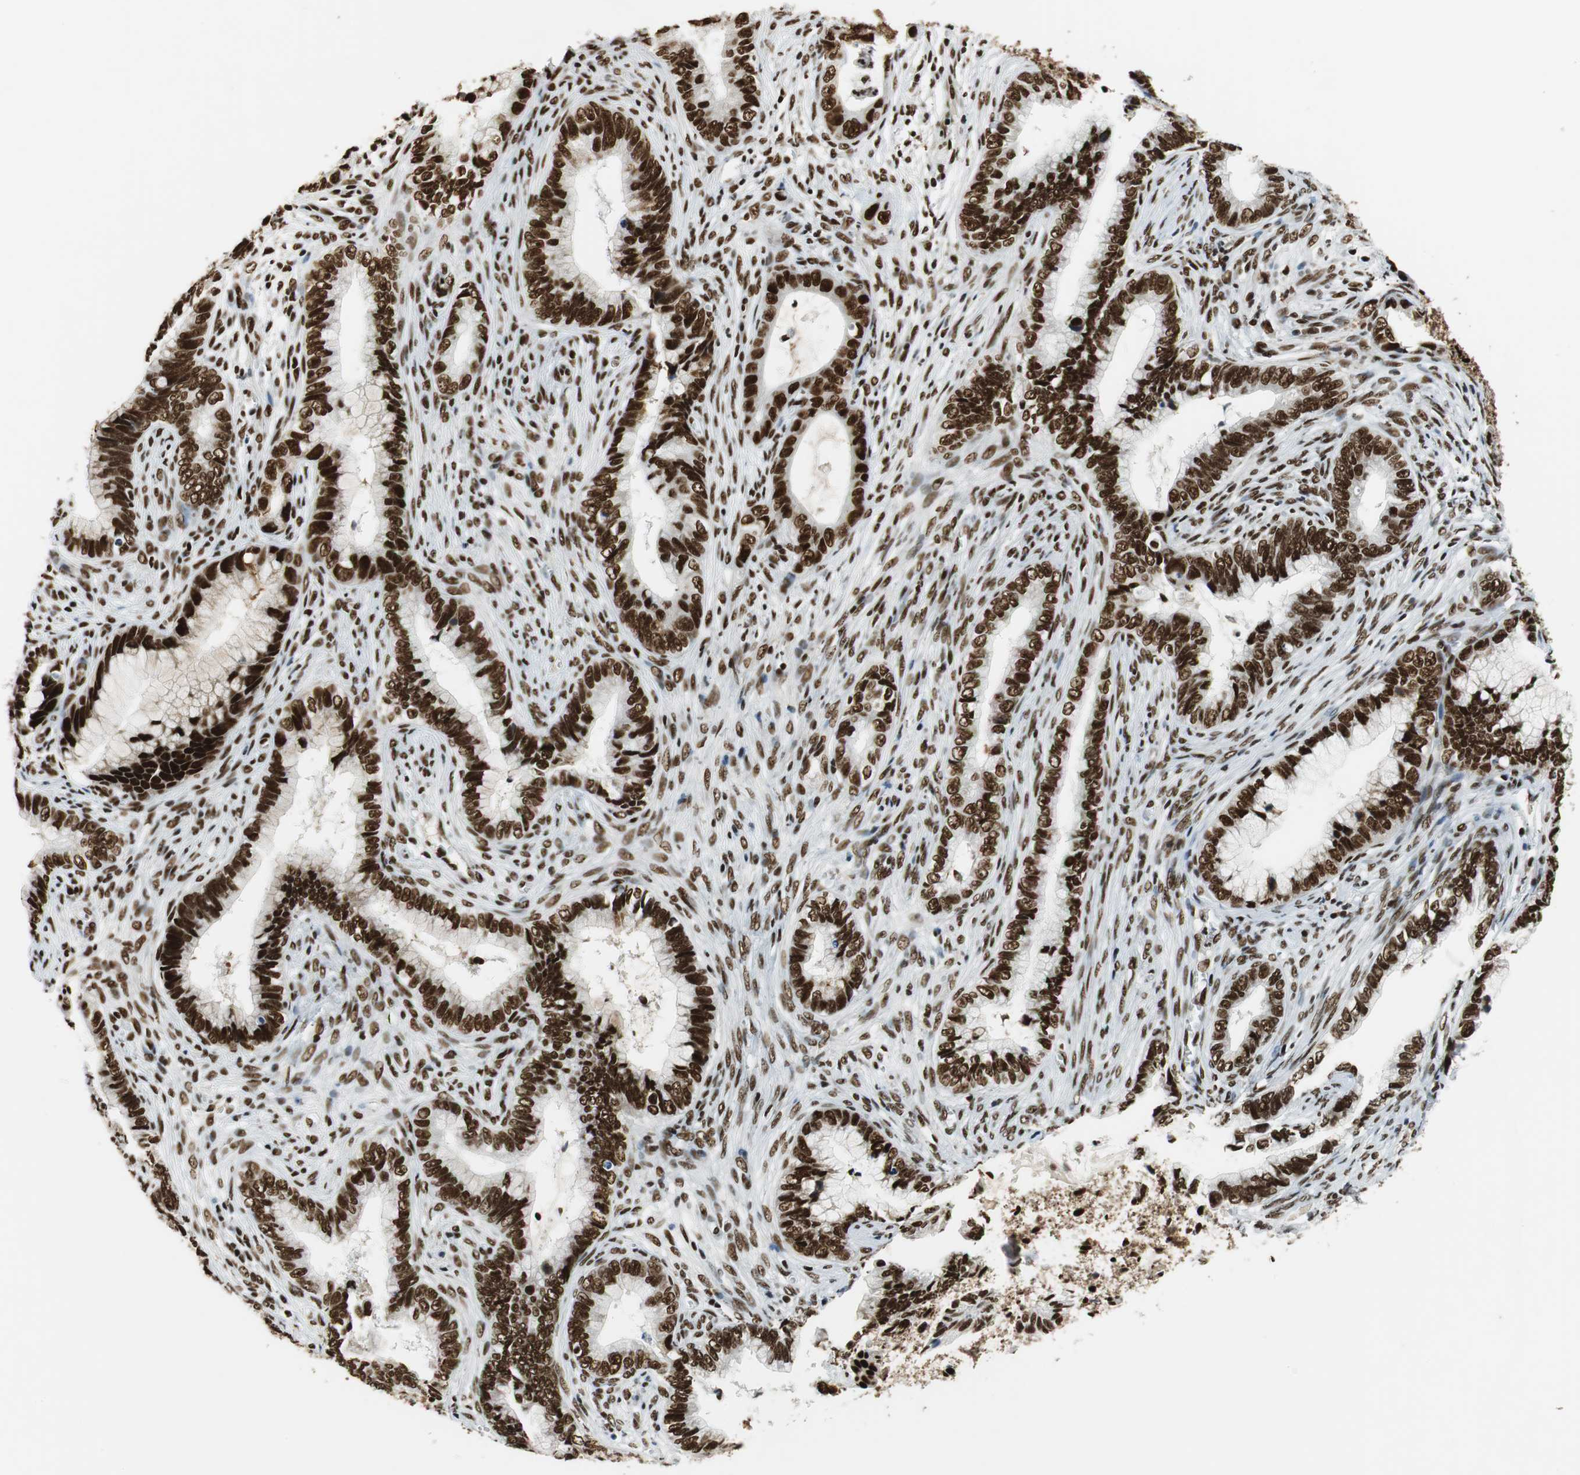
{"staining": {"intensity": "strong", "quantity": ">75%", "location": "nuclear"}, "tissue": "cervical cancer", "cell_type": "Tumor cells", "image_type": "cancer", "snomed": [{"axis": "morphology", "description": "Adenocarcinoma, NOS"}, {"axis": "topography", "description": "Cervix"}], "caption": "Immunohistochemical staining of human cervical cancer shows strong nuclear protein staining in approximately >75% of tumor cells.", "gene": "PRKDC", "patient": {"sex": "female", "age": 44}}